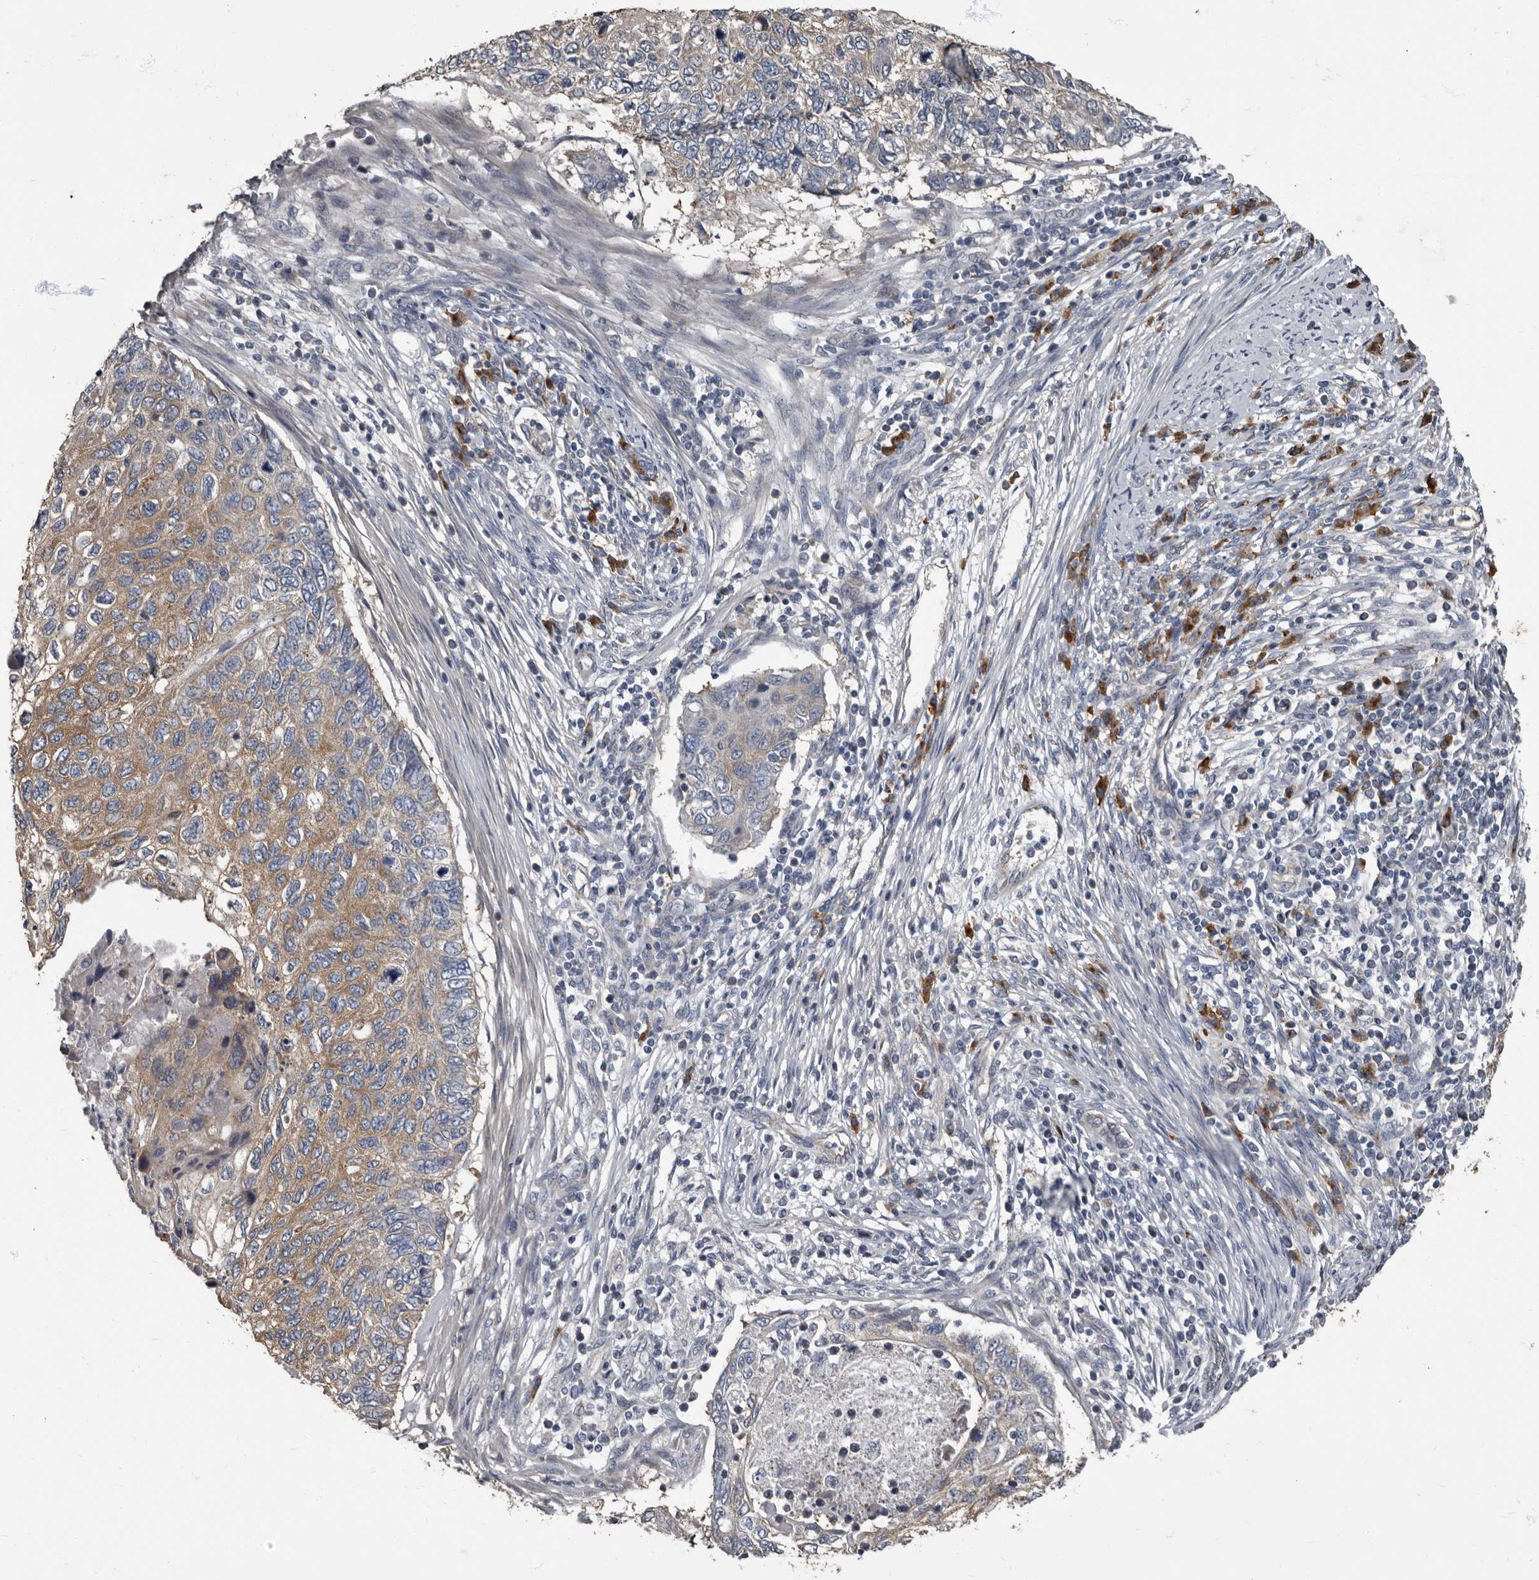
{"staining": {"intensity": "moderate", "quantity": "25%-75%", "location": "cytoplasmic/membranous"}, "tissue": "cervical cancer", "cell_type": "Tumor cells", "image_type": "cancer", "snomed": [{"axis": "morphology", "description": "Squamous cell carcinoma, NOS"}, {"axis": "topography", "description": "Cervix"}], "caption": "The histopathology image demonstrates staining of cervical cancer, revealing moderate cytoplasmic/membranous protein staining (brown color) within tumor cells.", "gene": "TPD52L1", "patient": {"sex": "female", "age": 70}}